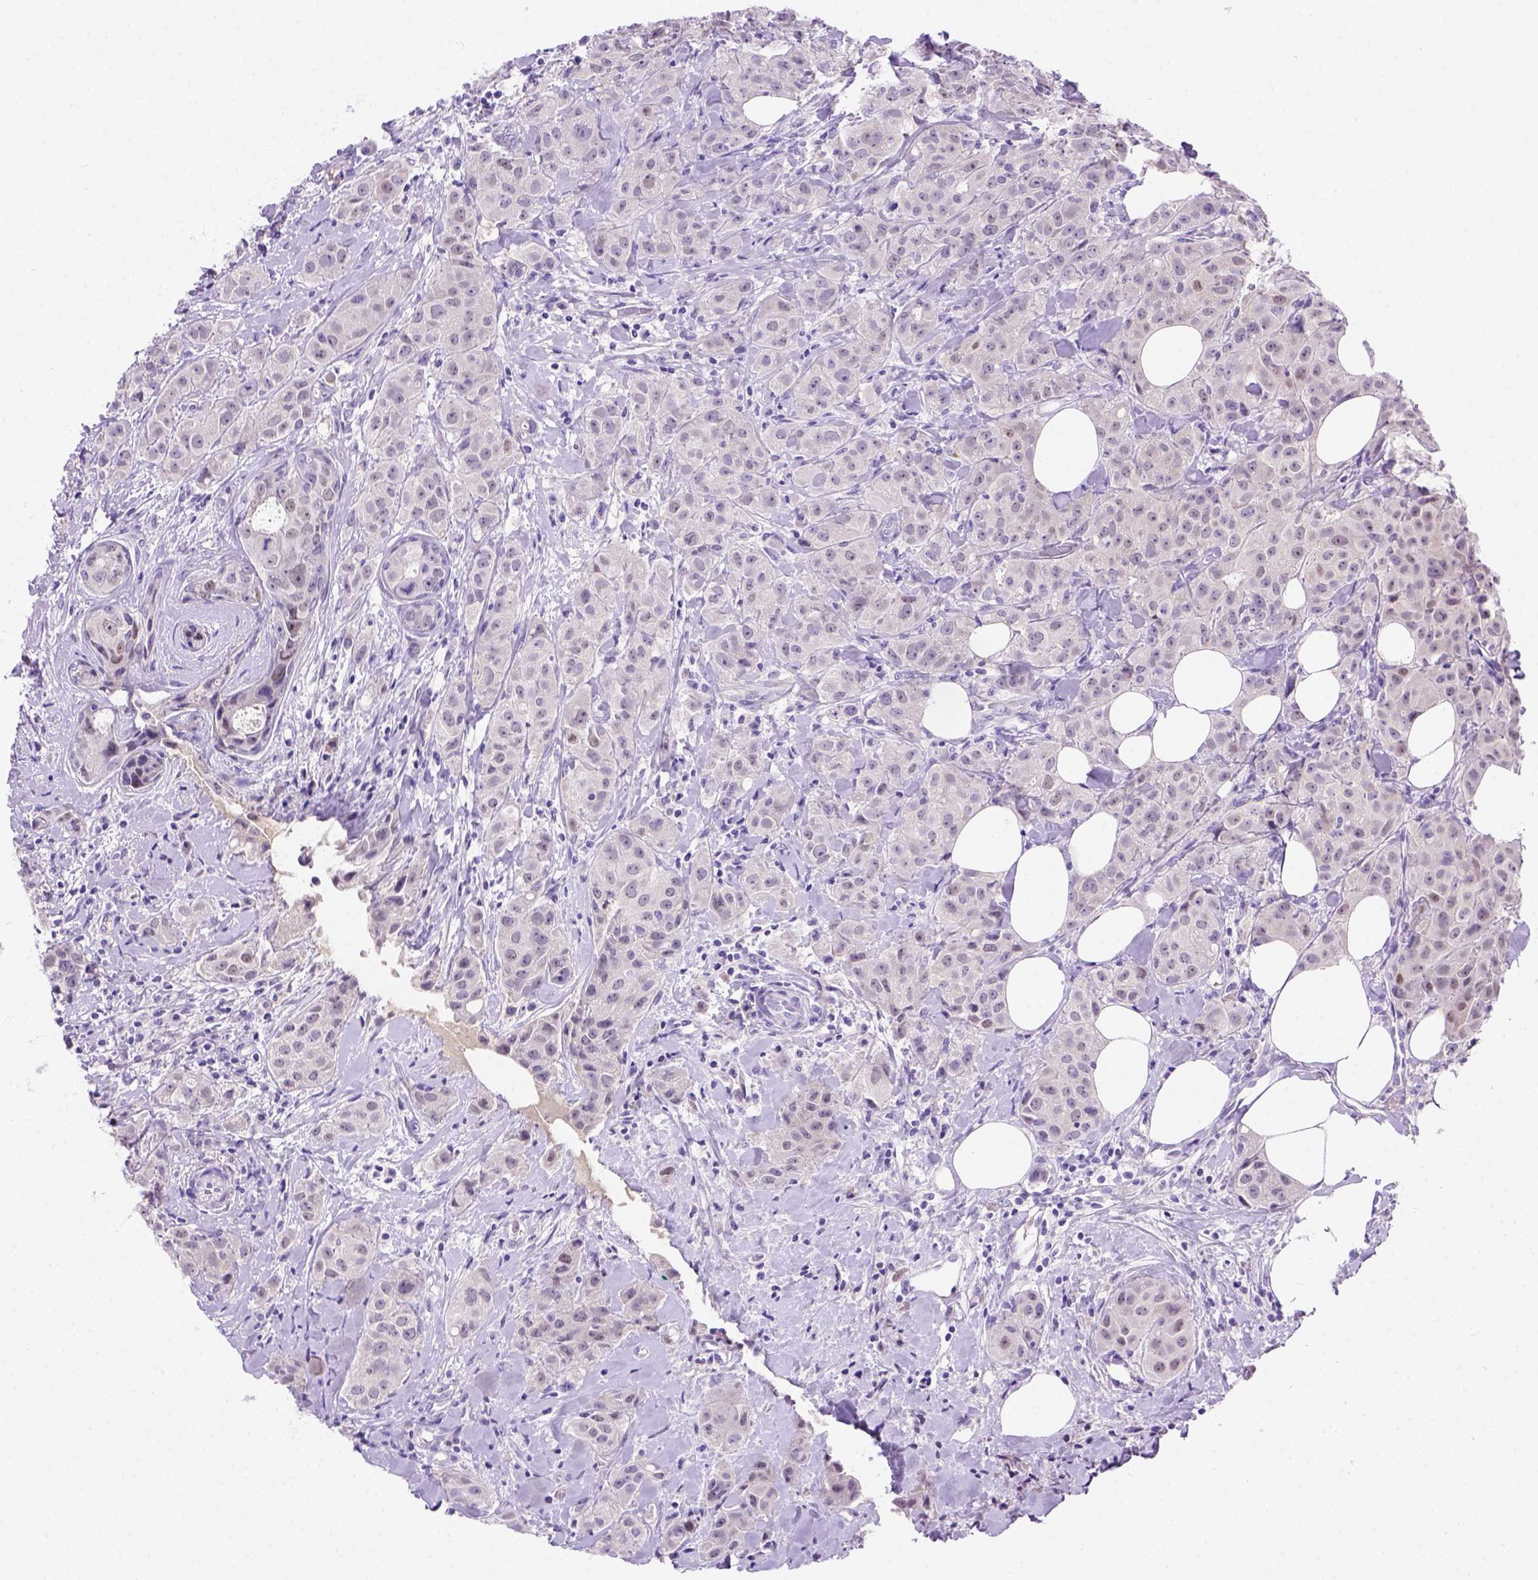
{"staining": {"intensity": "negative", "quantity": "none", "location": "none"}, "tissue": "breast cancer", "cell_type": "Tumor cells", "image_type": "cancer", "snomed": [{"axis": "morphology", "description": "Duct carcinoma"}, {"axis": "topography", "description": "Breast"}], "caption": "Immunohistochemical staining of breast cancer demonstrates no significant staining in tumor cells.", "gene": "FAM81B", "patient": {"sex": "female", "age": 43}}